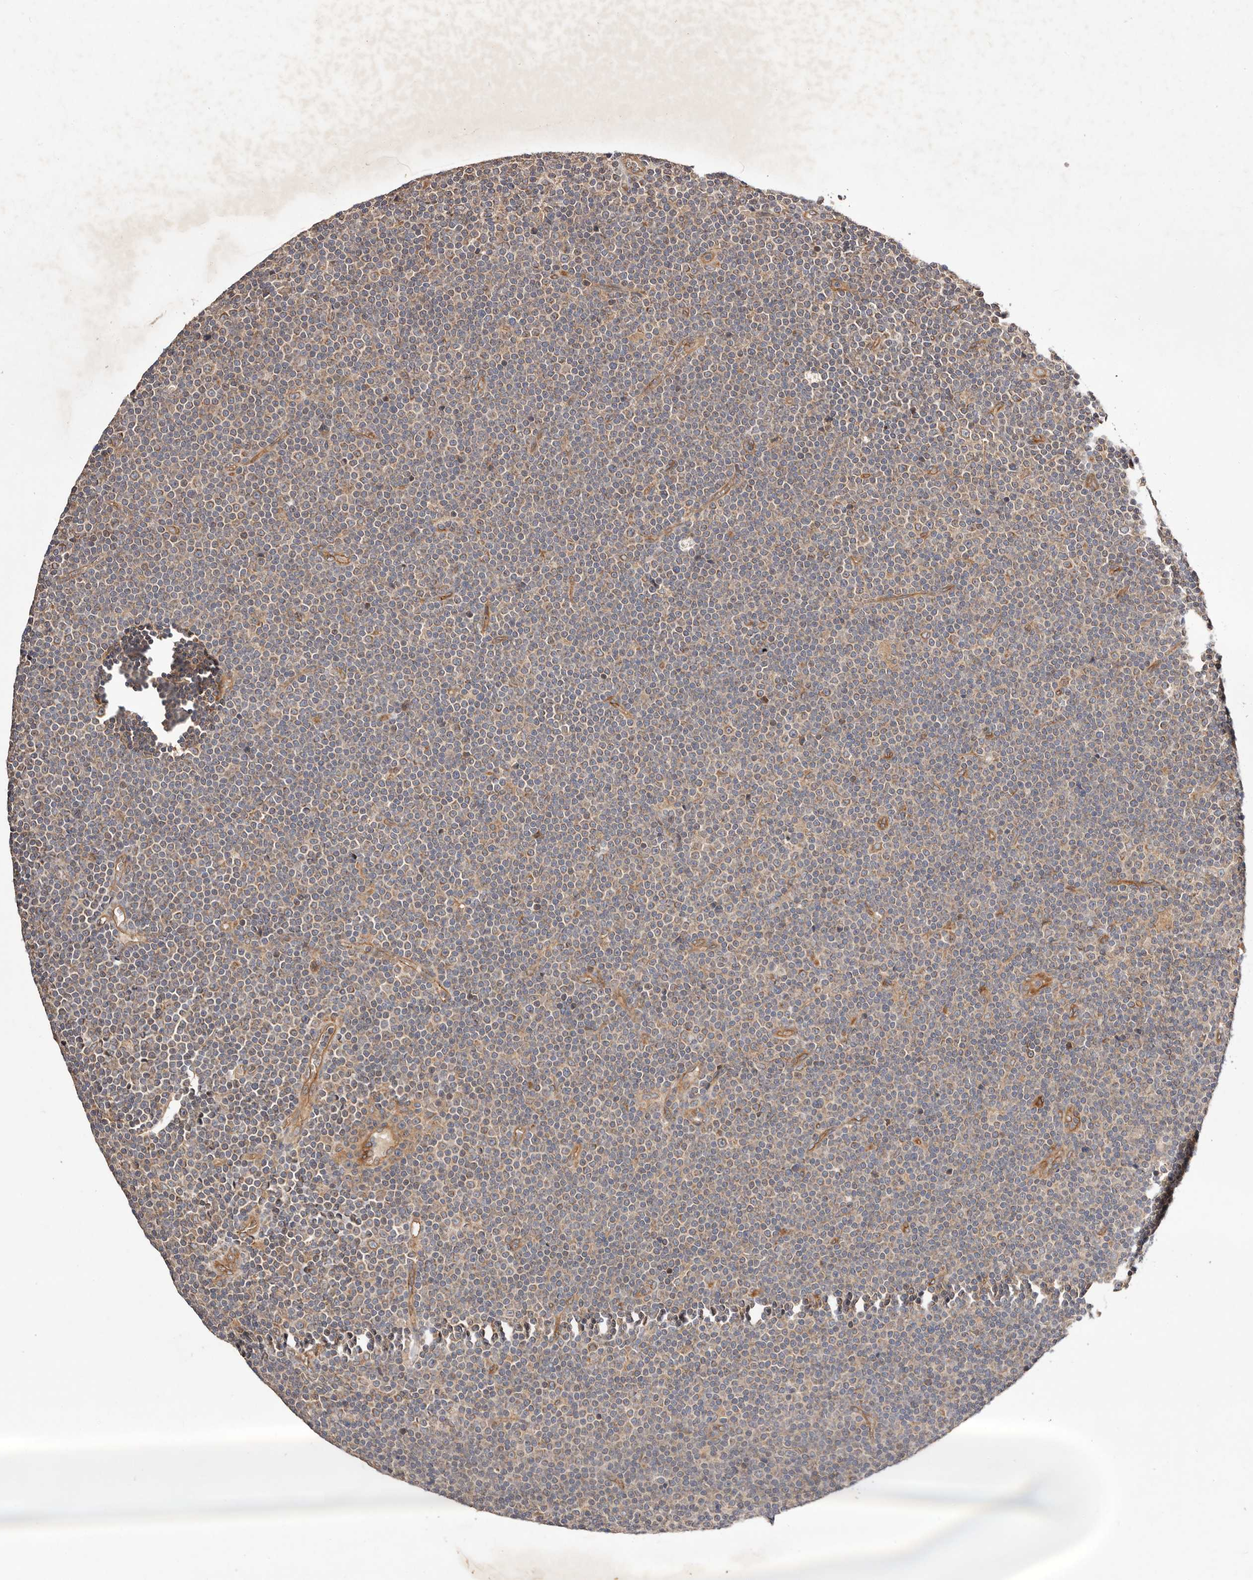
{"staining": {"intensity": "moderate", "quantity": "<25%", "location": "cytoplasmic/membranous"}, "tissue": "lymphoma", "cell_type": "Tumor cells", "image_type": "cancer", "snomed": [{"axis": "morphology", "description": "Malignant lymphoma, non-Hodgkin's type, Low grade"}, {"axis": "topography", "description": "Lymph node"}], "caption": "About <25% of tumor cells in malignant lymphoma, non-Hodgkin's type (low-grade) display moderate cytoplasmic/membranous protein expression as visualized by brown immunohistochemical staining.", "gene": "MACF1", "patient": {"sex": "female", "age": 67}}